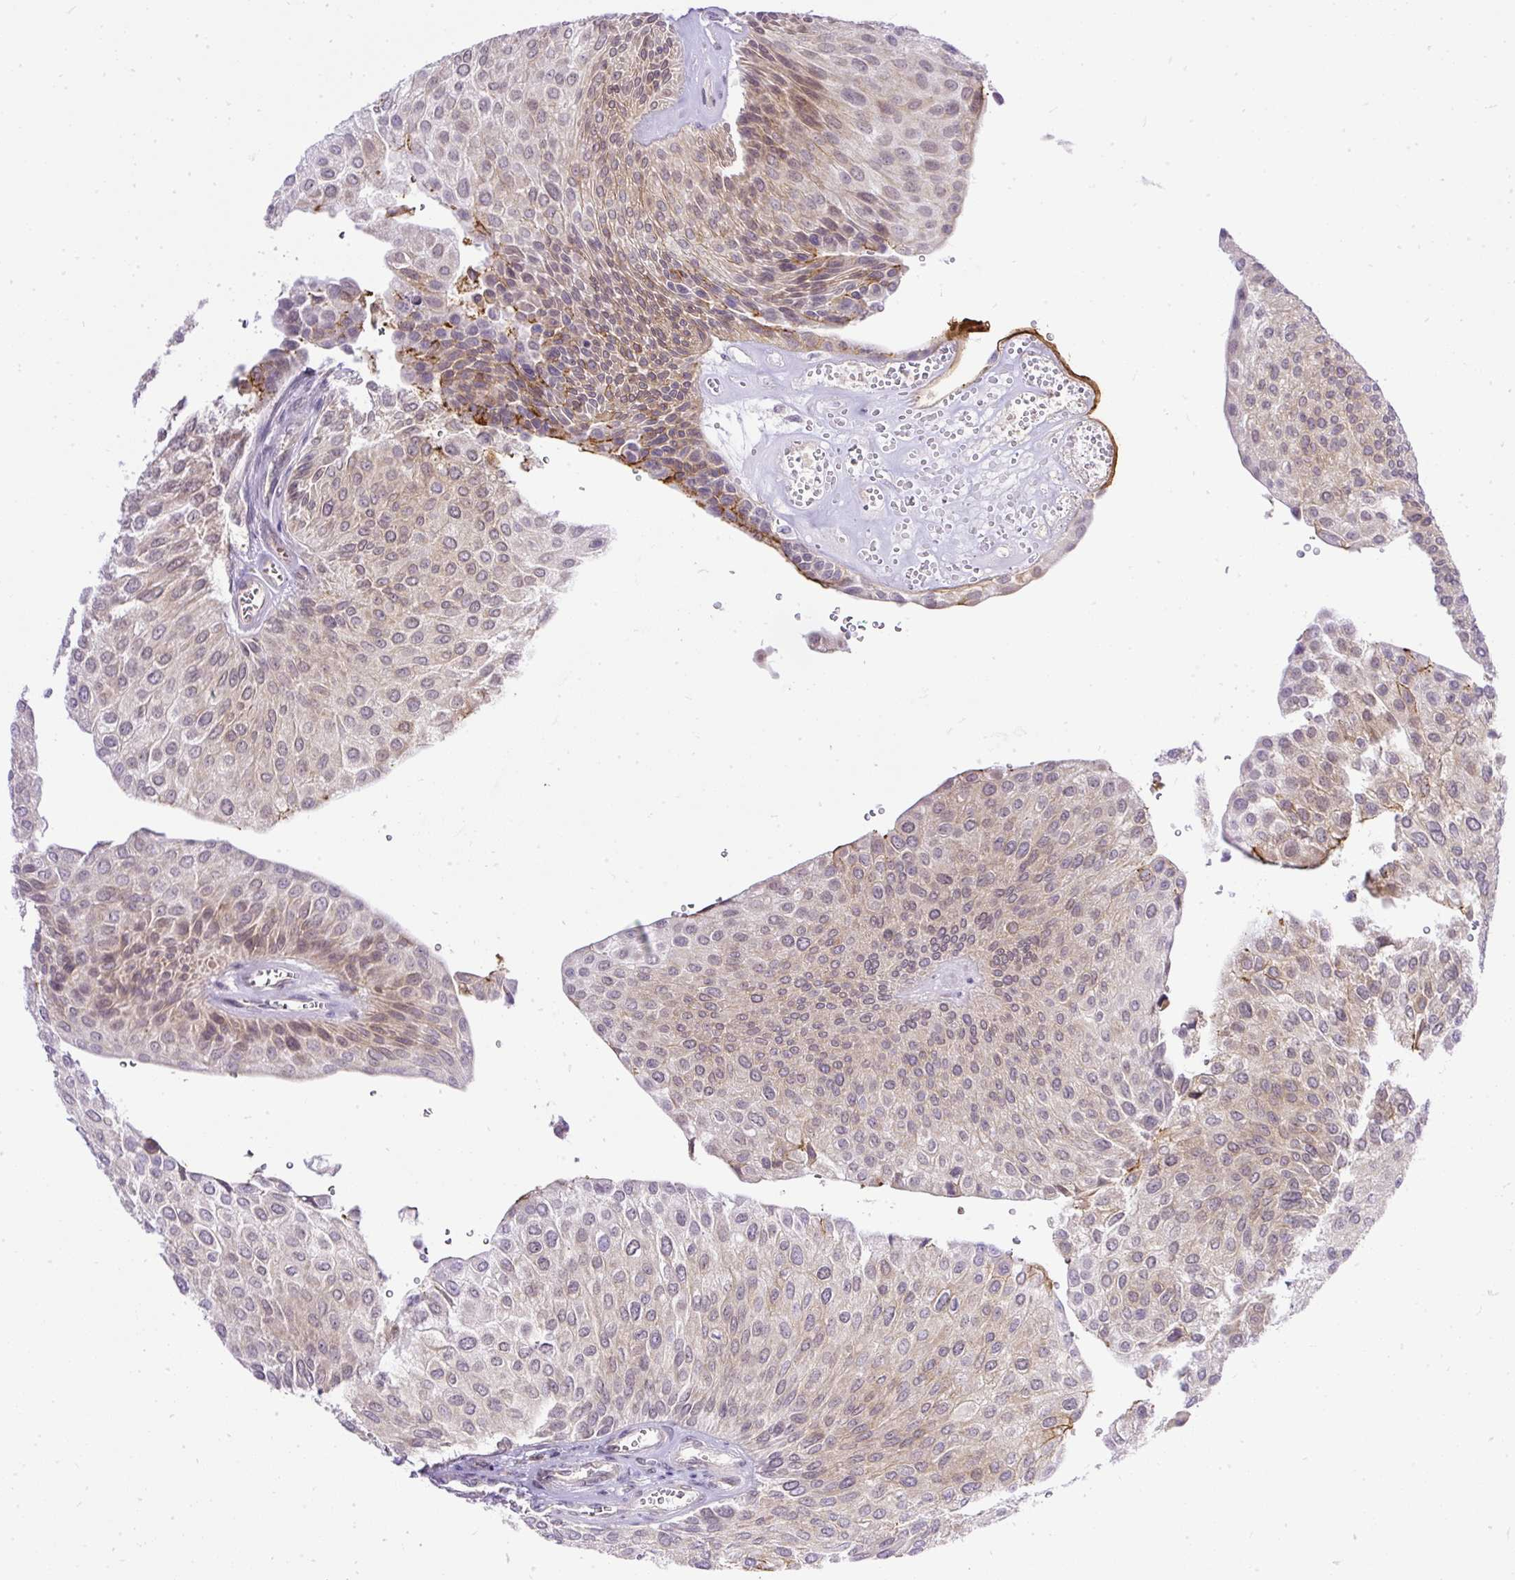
{"staining": {"intensity": "moderate", "quantity": ">75%", "location": "cytoplasmic/membranous"}, "tissue": "urothelial cancer", "cell_type": "Tumor cells", "image_type": "cancer", "snomed": [{"axis": "morphology", "description": "Urothelial carcinoma, NOS"}, {"axis": "topography", "description": "Urinary bladder"}], "caption": "Human urothelial cancer stained for a protein (brown) exhibits moderate cytoplasmic/membranous positive positivity in approximately >75% of tumor cells.", "gene": "AMFR", "patient": {"sex": "male", "age": 67}}